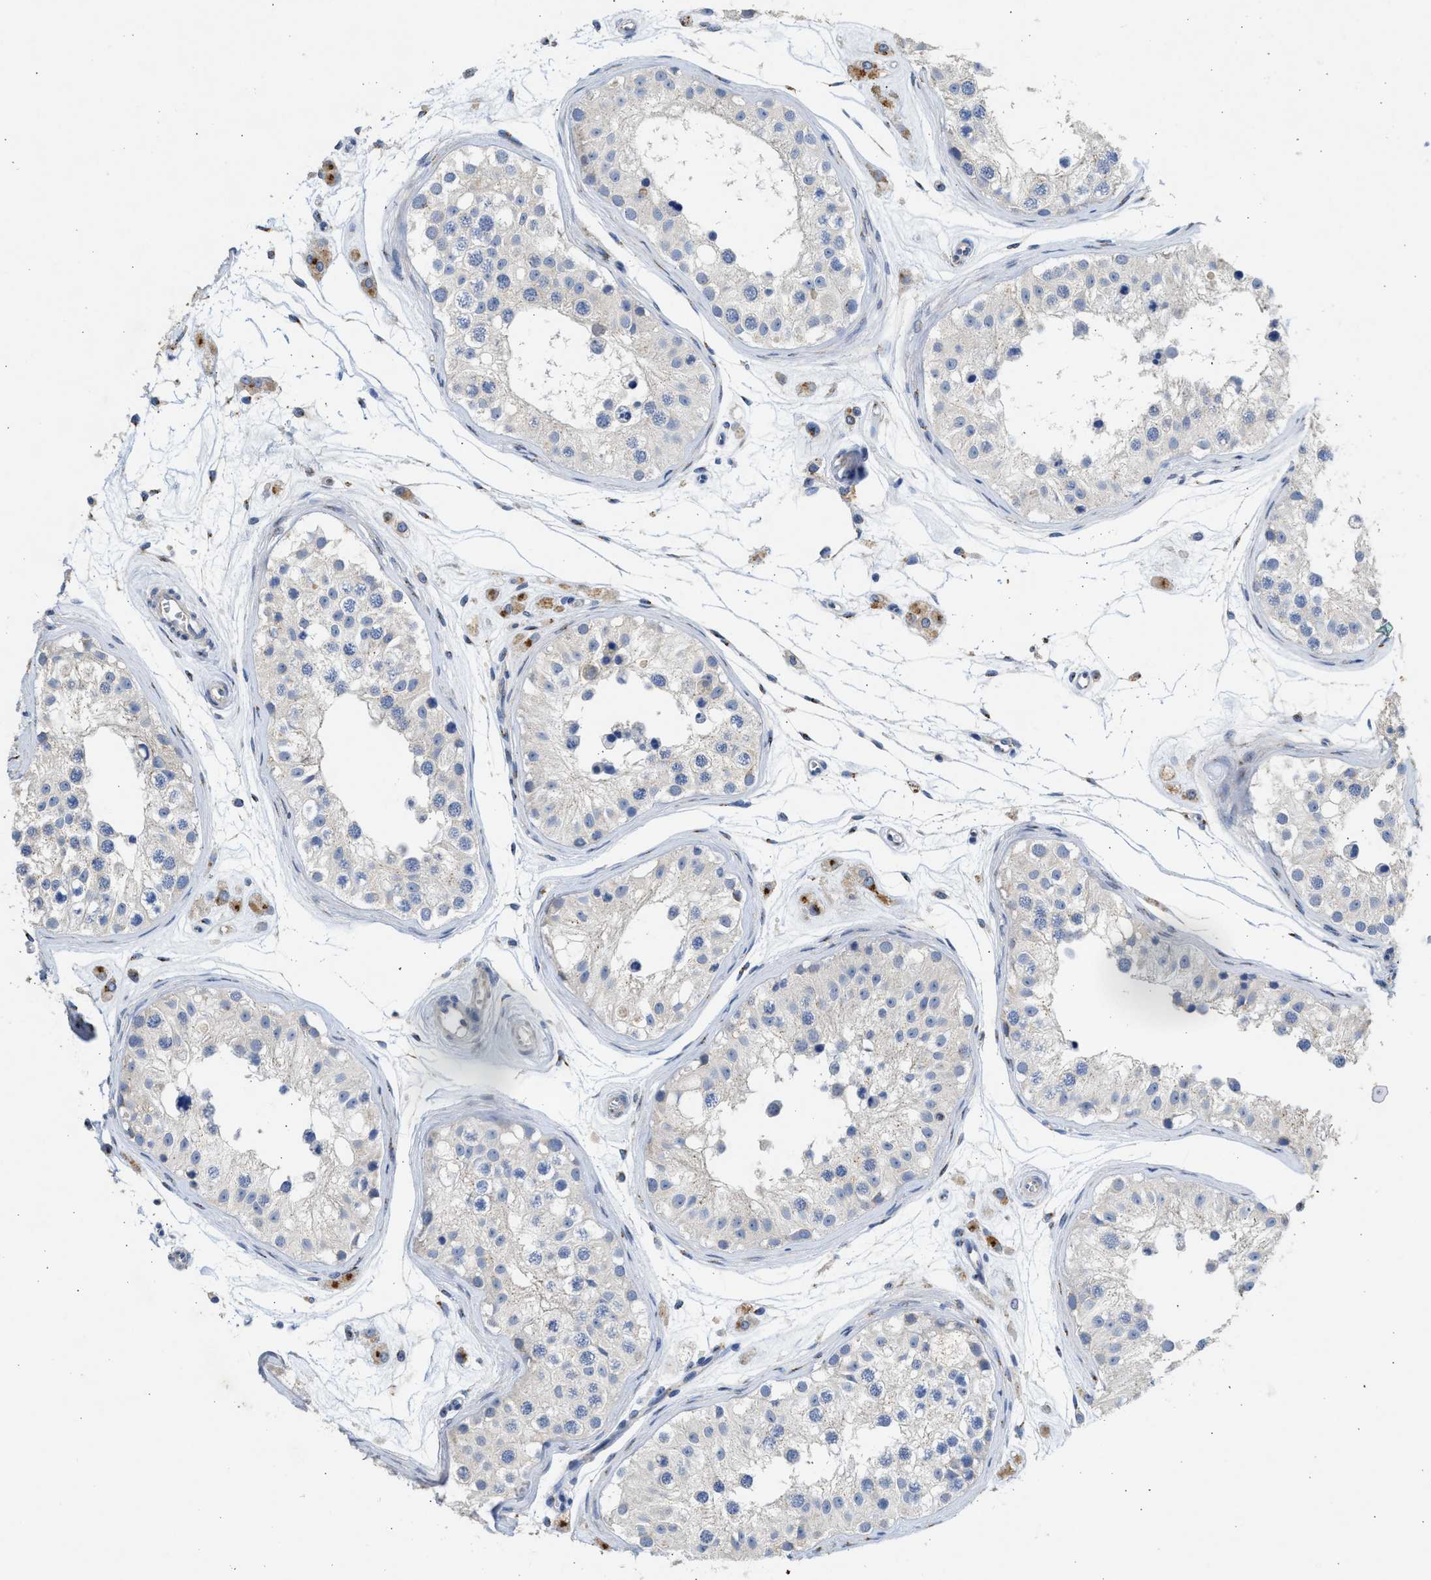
{"staining": {"intensity": "weak", "quantity": "<25%", "location": "cytoplasmic/membranous"}, "tissue": "testis", "cell_type": "Cells in seminiferous ducts", "image_type": "normal", "snomed": [{"axis": "morphology", "description": "Normal tissue, NOS"}, {"axis": "morphology", "description": "Adenocarcinoma, metastatic, NOS"}, {"axis": "topography", "description": "Testis"}], "caption": "High power microscopy photomicrograph of an immunohistochemistry photomicrograph of benign testis, revealing no significant staining in cells in seminiferous ducts. The staining was performed using DAB (3,3'-diaminobenzidine) to visualize the protein expression in brown, while the nuclei were stained in blue with hematoxylin (Magnification: 20x).", "gene": "IPO8", "patient": {"sex": "male", "age": 26}}